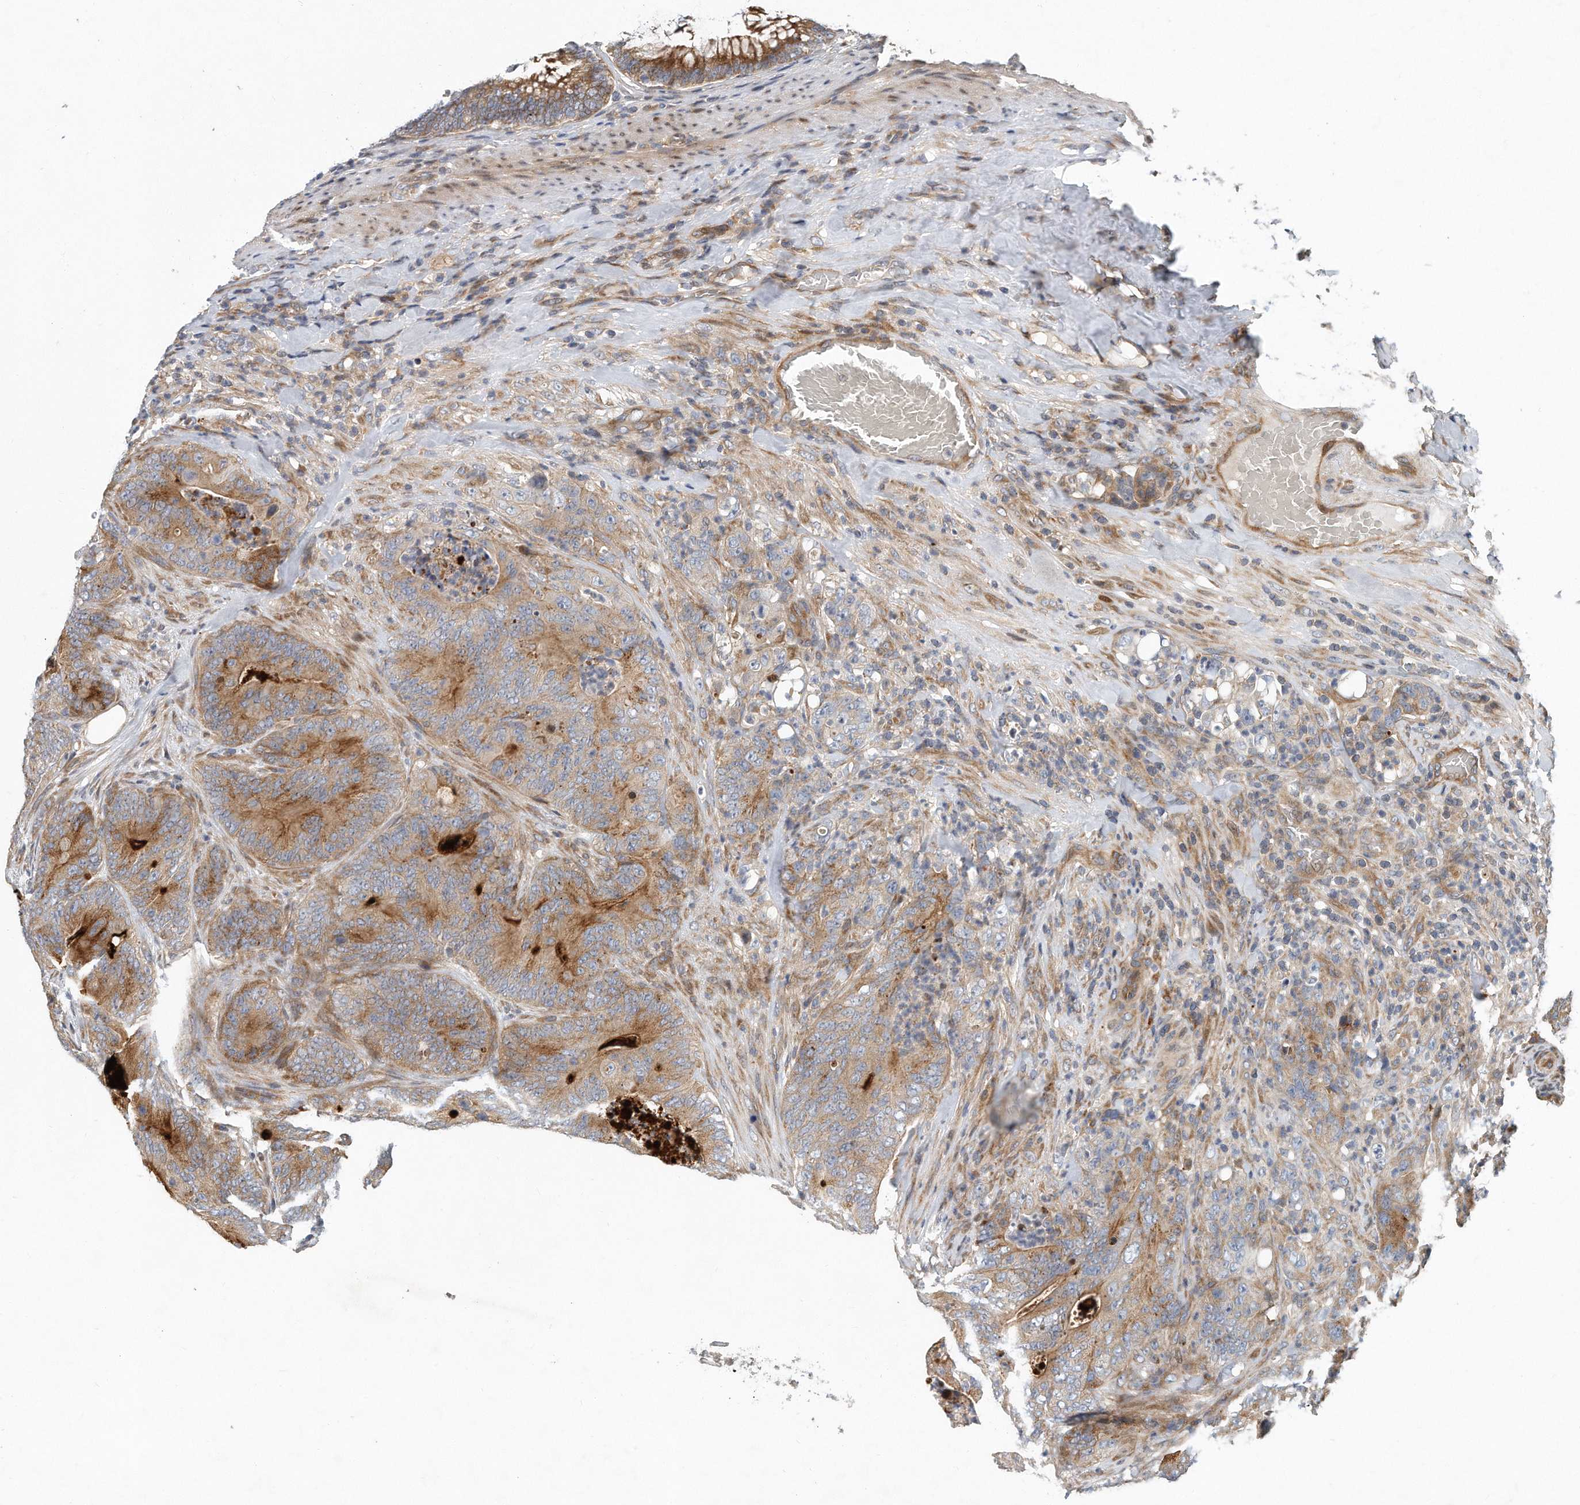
{"staining": {"intensity": "strong", "quantity": "25%-75%", "location": "cytoplasmic/membranous"}, "tissue": "colorectal cancer", "cell_type": "Tumor cells", "image_type": "cancer", "snomed": [{"axis": "morphology", "description": "Normal tissue, NOS"}, {"axis": "topography", "description": "Colon"}], "caption": "Tumor cells show high levels of strong cytoplasmic/membranous staining in about 25%-75% of cells in human colorectal cancer. (brown staining indicates protein expression, while blue staining denotes nuclei).", "gene": "PCDH8", "patient": {"sex": "female", "age": 82}}